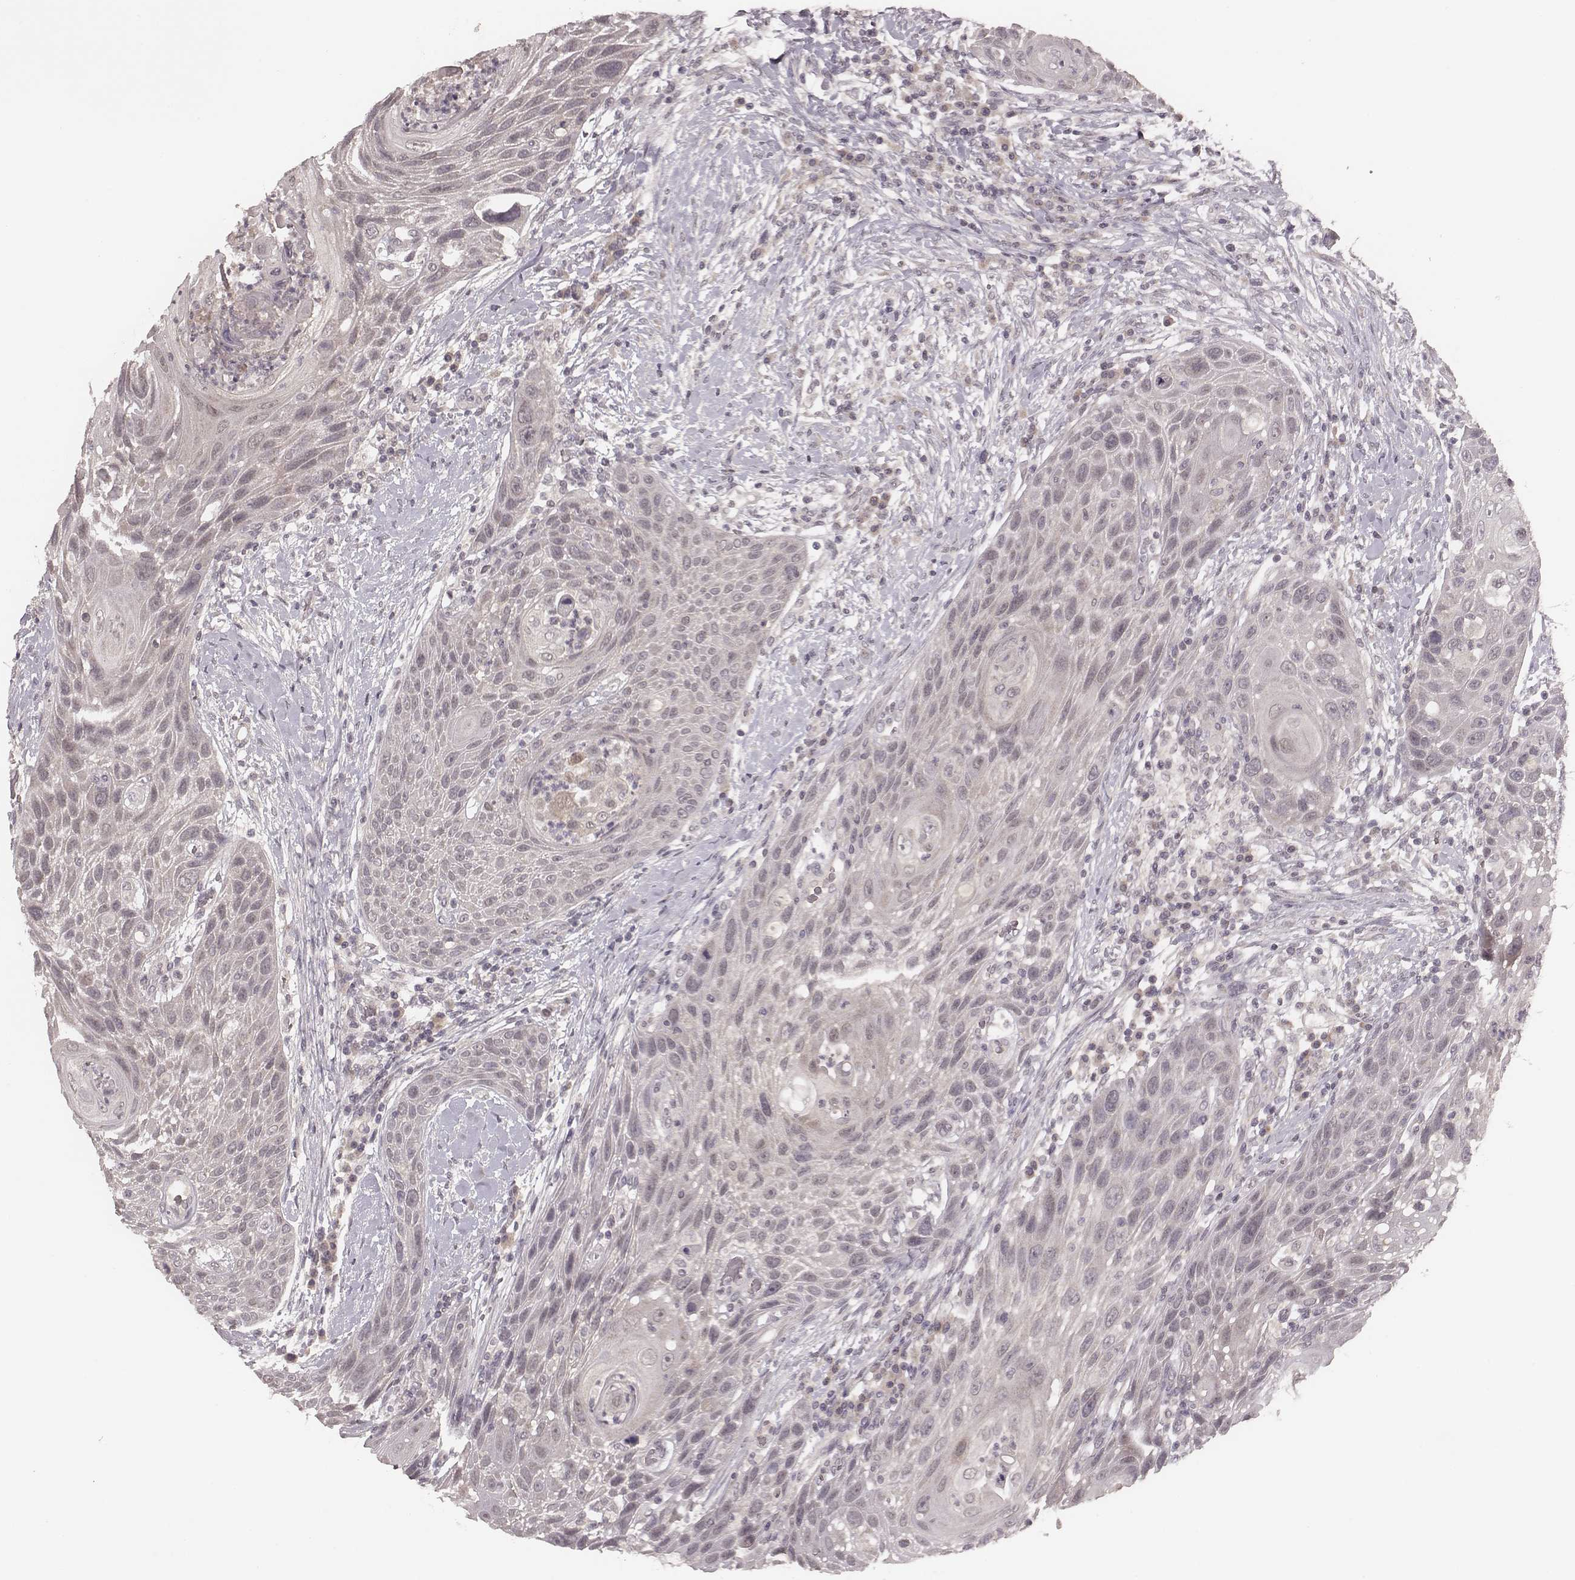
{"staining": {"intensity": "negative", "quantity": "none", "location": "none"}, "tissue": "head and neck cancer", "cell_type": "Tumor cells", "image_type": "cancer", "snomed": [{"axis": "morphology", "description": "Squamous cell carcinoma, NOS"}, {"axis": "topography", "description": "Head-Neck"}], "caption": "A high-resolution histopathology image shows immunohistochemistry staining of head and neck cancer (squamous cell carcinoma), which shows no significant expression in tumor cells.", "gene": "LY6K", "patient": {"sex": "male", "age": 69}}